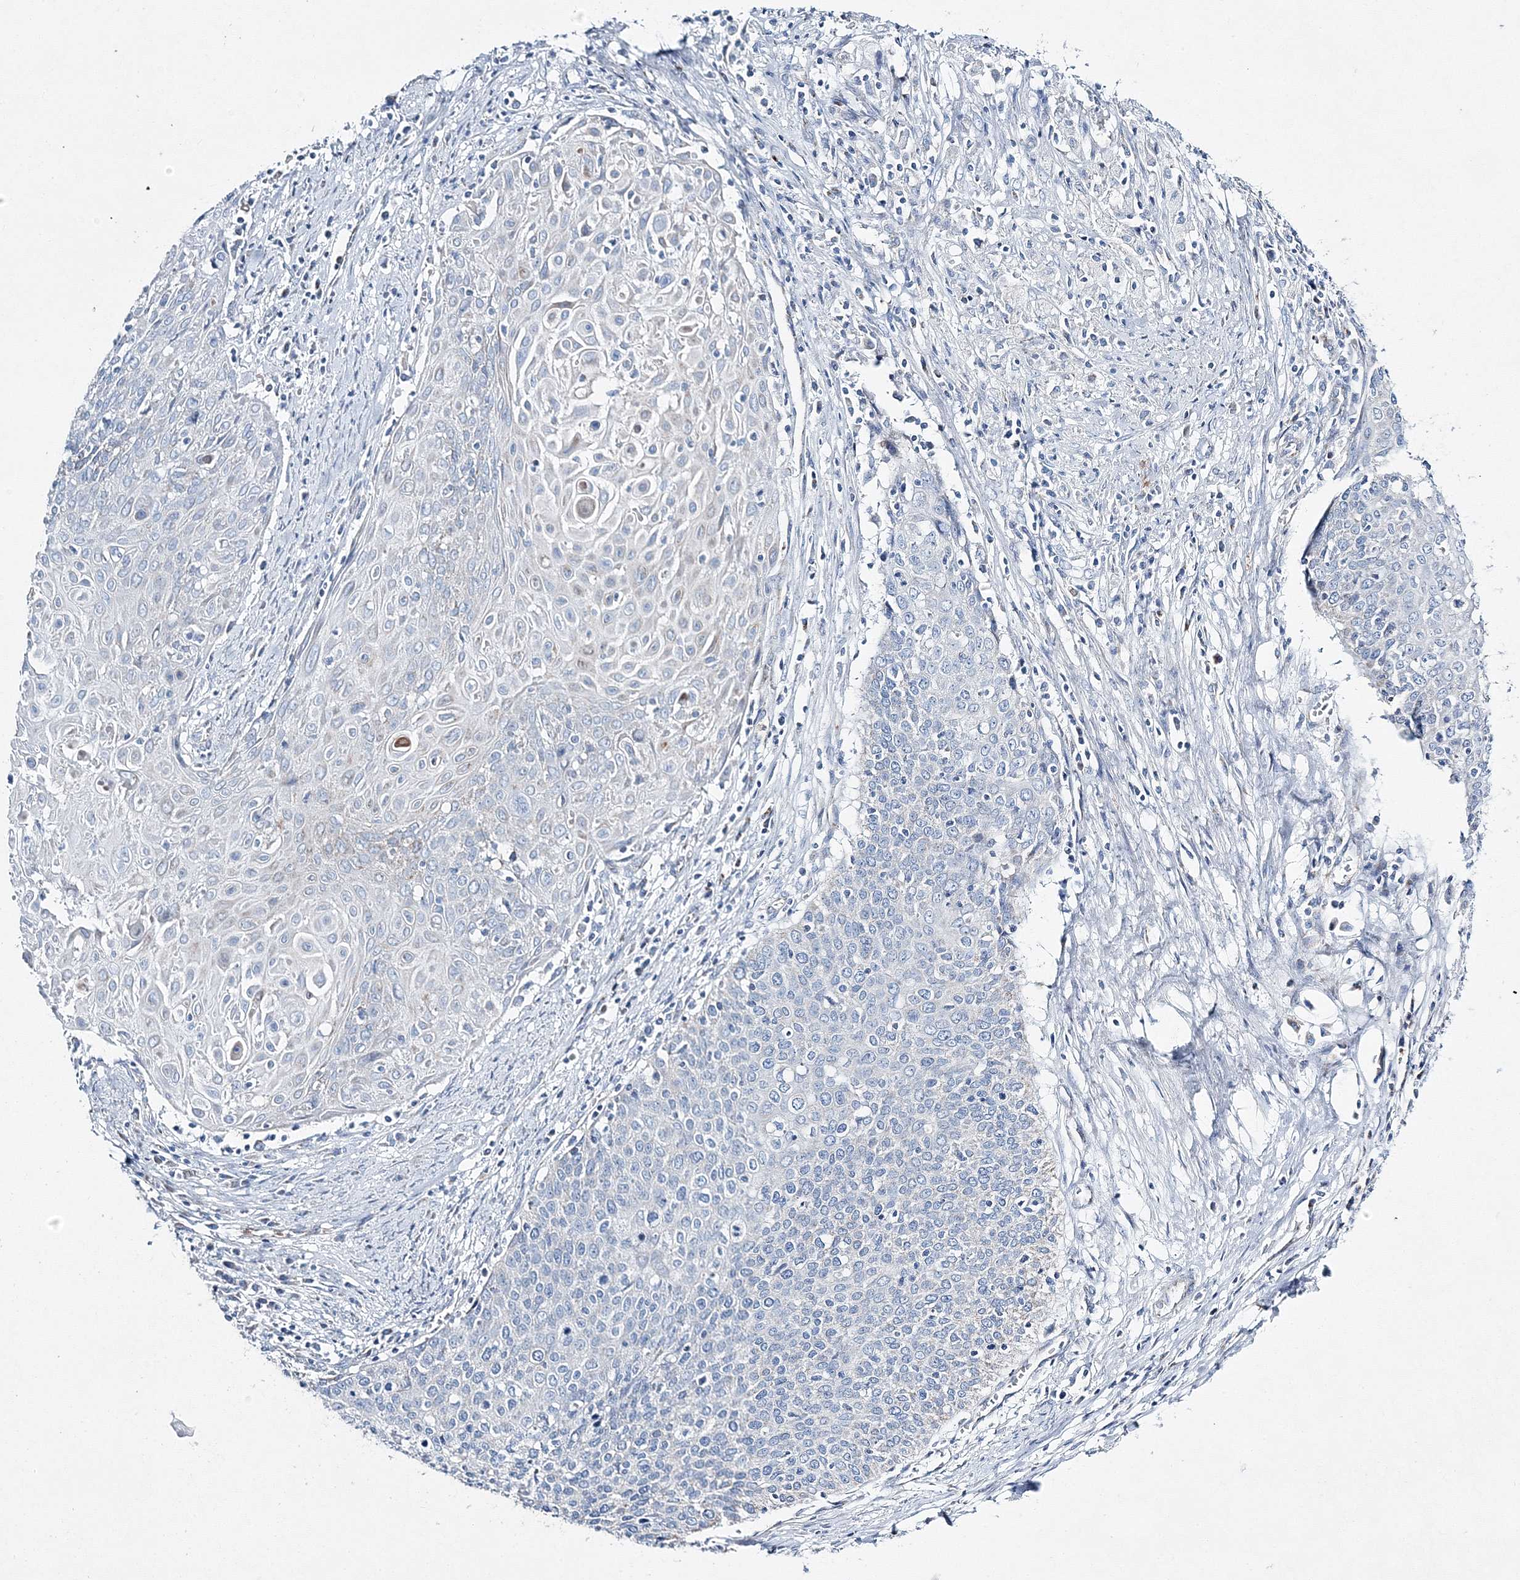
{"staining": {"intensity": "negative", "quantity": "none", "location": "none"}, "tissue": "cervical cancer", "cell_type": "Tumor cells", "image_type": "cancer", "snomed": [{"axis": "morphology", "description": "Squamous cell carcinoma, NOS"}, {"axis": "topography", "description": "Cervix"}], "caption": "High power microscopy histopathology image of an IHC micrograph of cervical cancer (squamous cell carcinoma), revealing no significant positivity in tumor cells.", "gene": "HIBCH", "patient": {"sex": "female", "age": 39}}